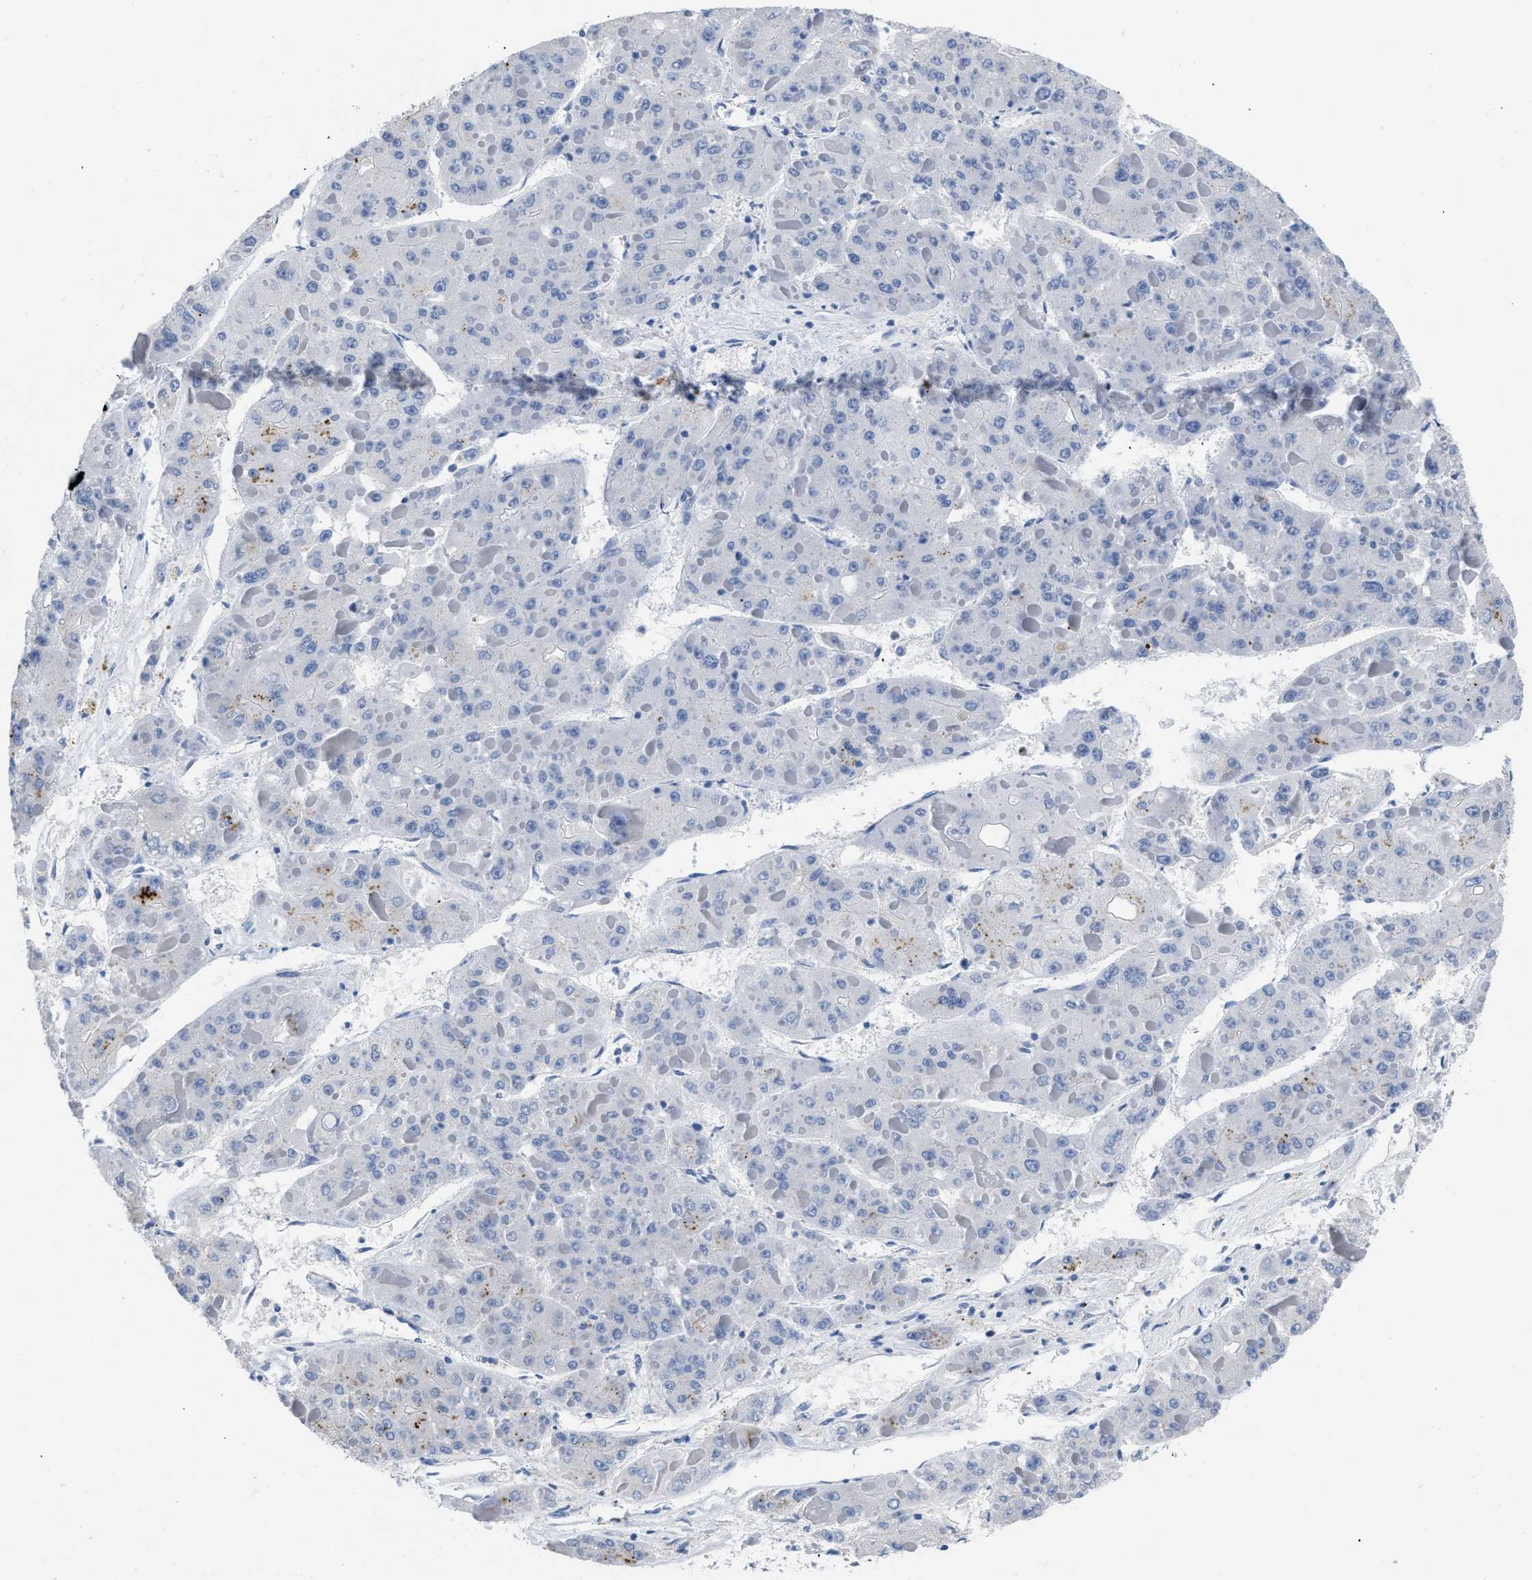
{"staining": {"intensity": "negative", "quantity": "none", "location": "none"}, "tissue": "liver cancer", "cell_type": "Tumor cells", "image_type": "cancer", "snomed": [{"axis": "morphology", "description": "Carcinoma, Hepatocellular, NOS"}, {"axis": "topography", "description": "Liver"}], "caption": "This is a histopathology image of IHC staining of liver hepatocellular carcinoma, which shows no expression in tumor cells.", "gene": "BOLL", "patient": {"sex": "female", "age": 73}}